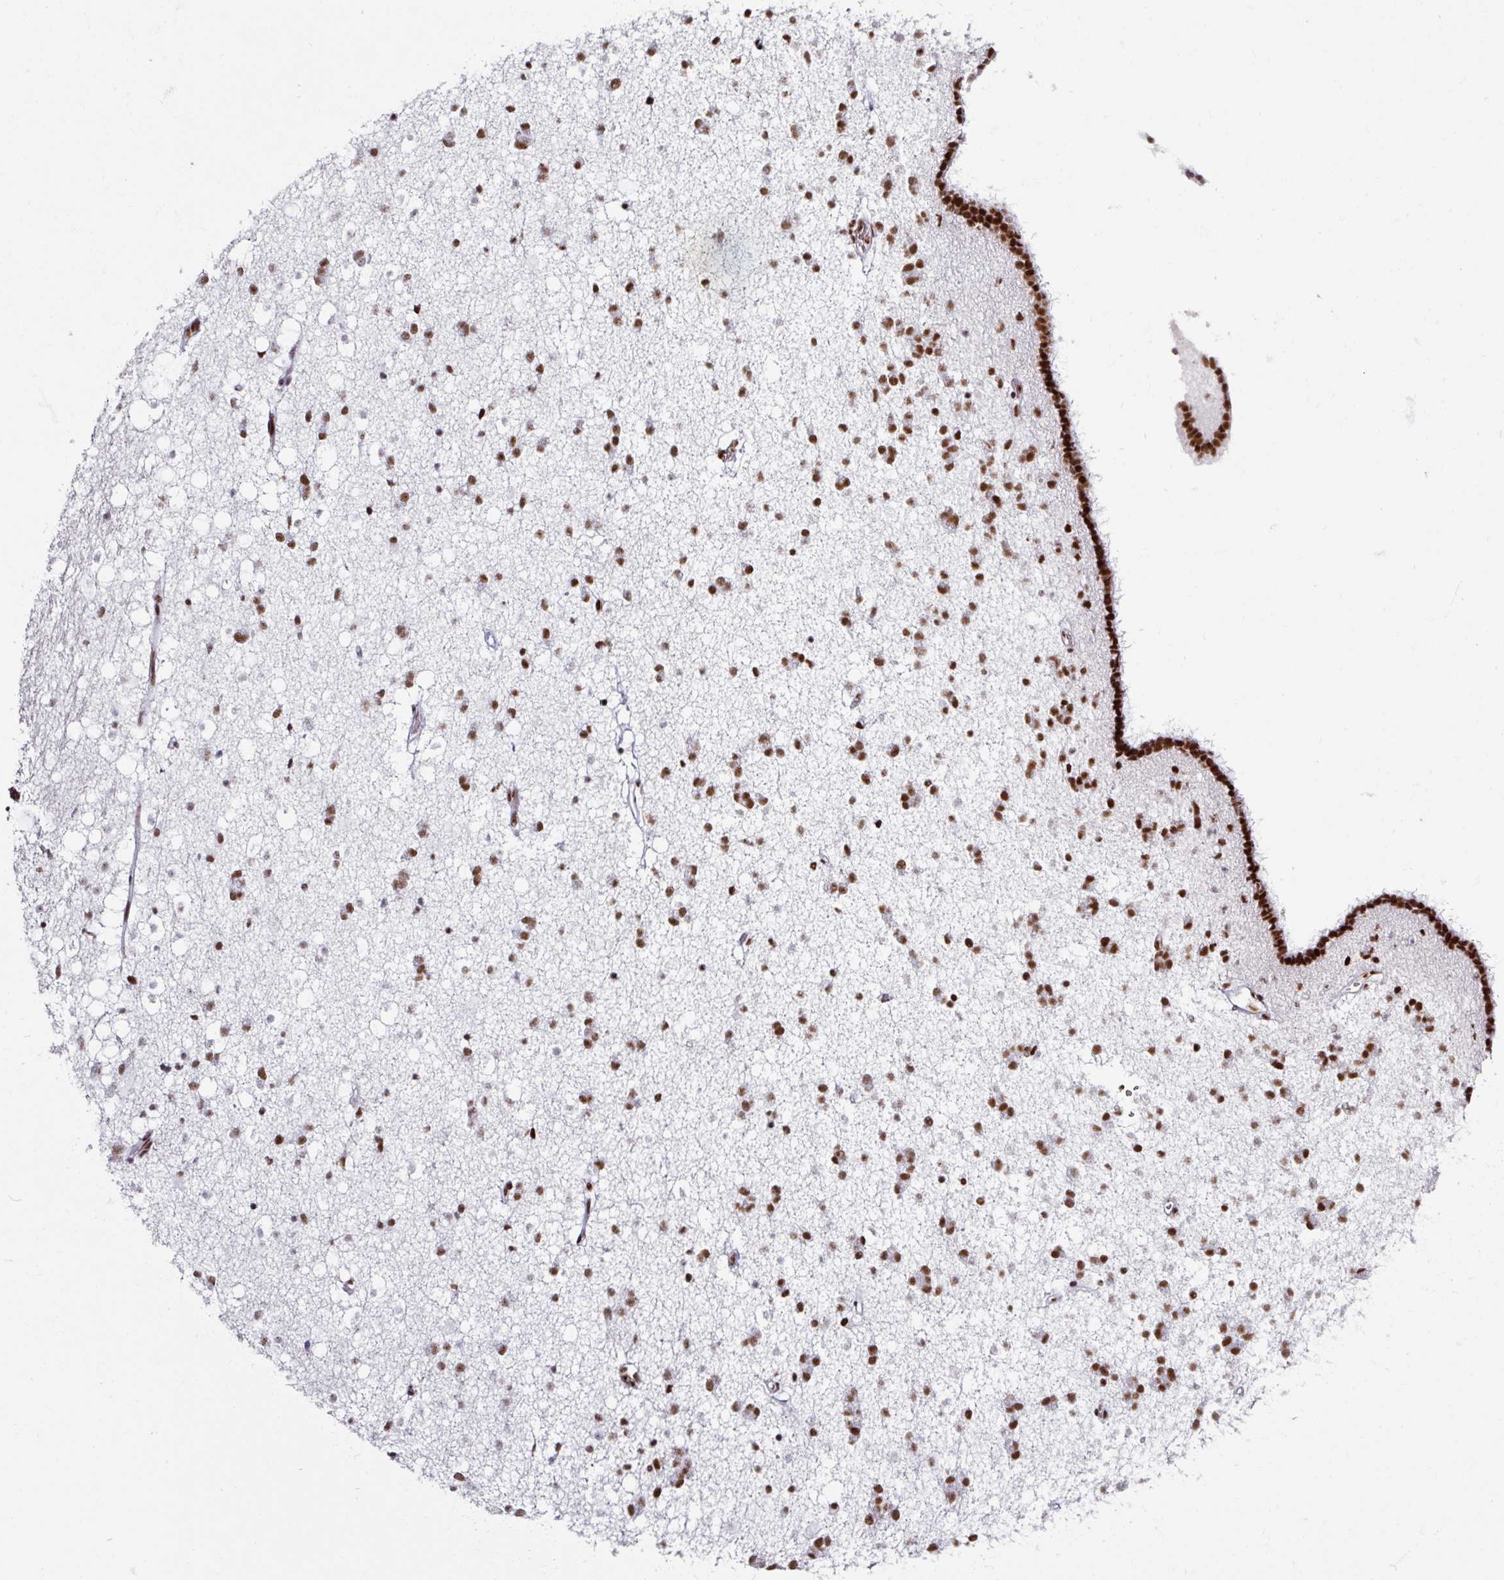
{"staining": {"intensity": "strong", "quantity": ">75%", "location": "nuclear"}, "tissue": "caudate", "cell_type": "Glial cells", "image_type": "normal", "snomed": [{"axis": "morphology", "description": "Normal tissue, NOS"}, {"axis": "topography", "description": "Lateral ventricle wall"}], "caption": "Immunohistochemistry (IHC) (DAB) staining of normal human caudate exhibits strong nuclear protein positivity in about >75% of glial cells. The protein is shown in brown color, while the nuclei are stained blue.", "gene": "ADAR", "patient": {"sex": "male", "age": 37}}